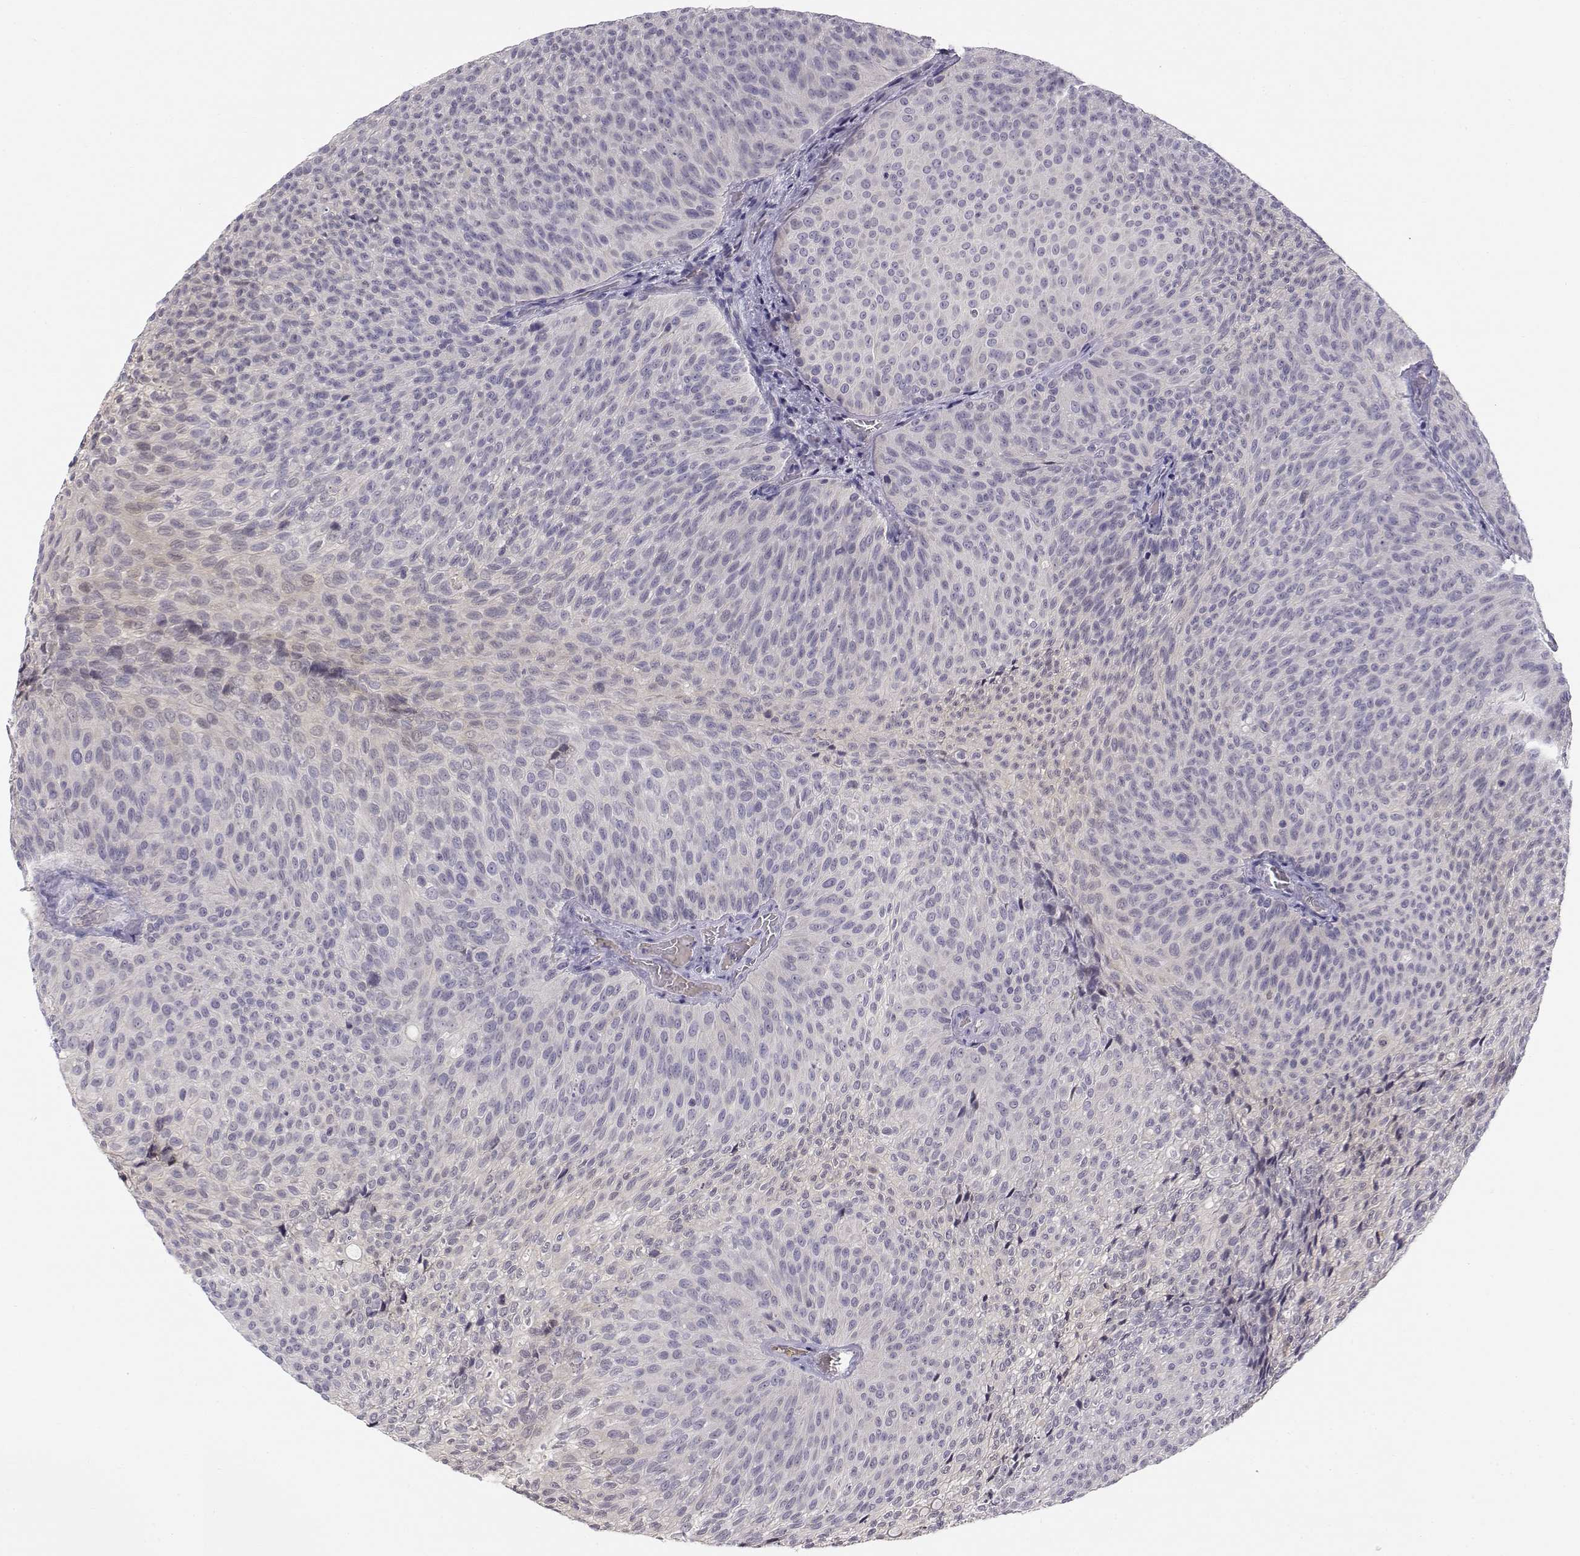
{"staining": {"intensity": "weak", "quantity": "<25%", "location": "cytoplasmic/membranous"}, "tissue": "urothelial cancer", "cell_type": "Tumor cells", "image_type": "cancer", "snomed": [{"axis": "morphology", "description": "Urothelial carcinoma, Low grade"}, {"axis": "topography", "description": "Urinary bladder"}], "caption": "DAB immunohistochemical staining of low-grade urothelial carcinoma exhibits no significant staining in tumor cells.", "gene": "ACSL6", "patient": {"sex": "male", "age": 78}}